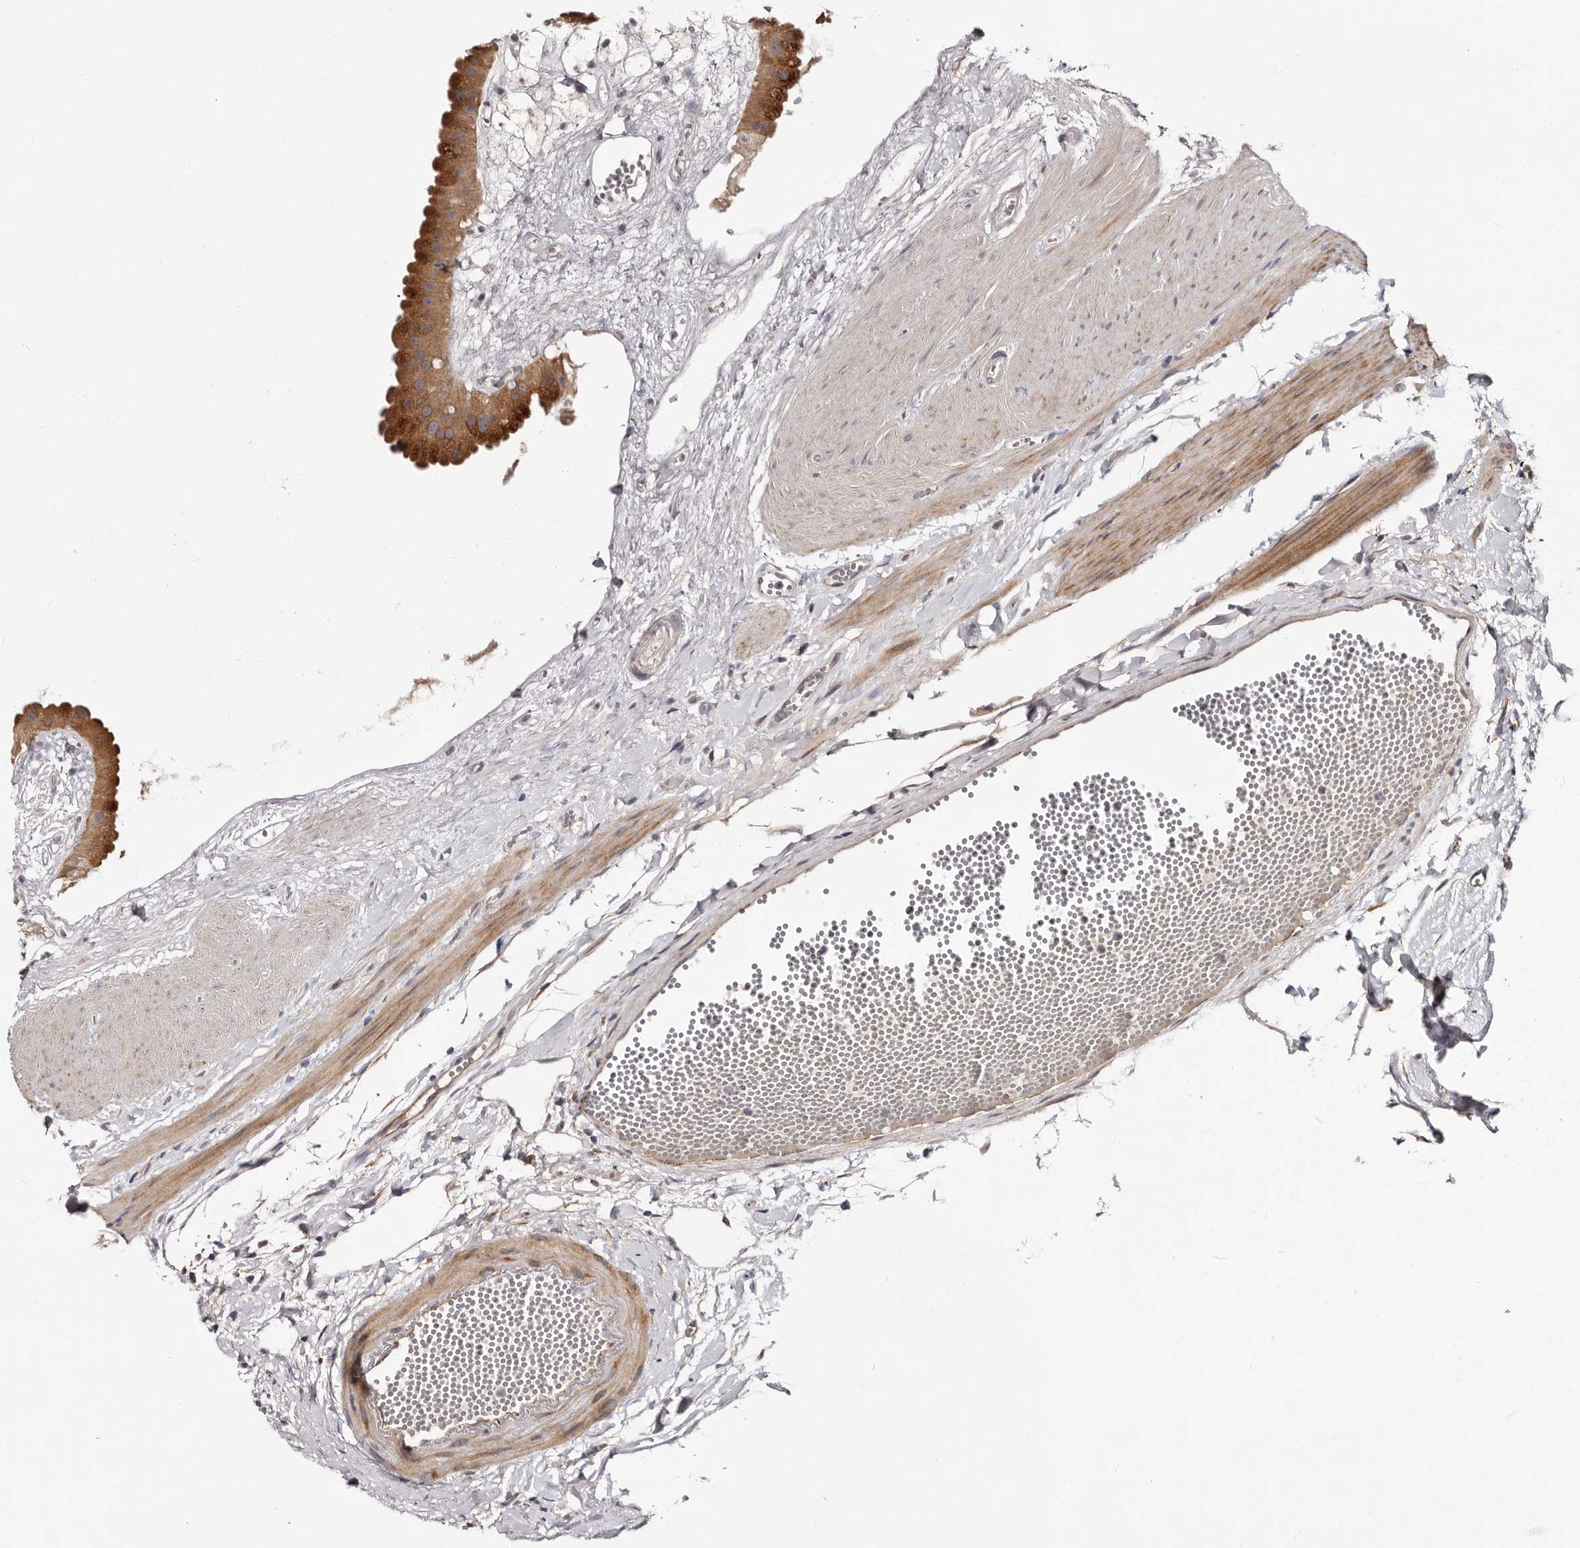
{"staining": {"intensity": "strong", "quantity": ">75%", "location": "cytoplasmic/membranous"}, "tissue": "gallbladder", "cell_type": "Glandular cells", "image_type": "normal", "snomed": [{"axis": "morphology", "description": "Normal tissue, NOS"}, {"axis": "topography", "description": "Gallbladder"}], "caption": "An immunohistochemistry micrograph of unremarkable tissue is shown. Protein staining in brown labels strong cytoplasmic/membranous positivity in gallbladder within glandular cells.", "gene": "TBC1D22B", "patient": {"sex": "female", "age": 64}}